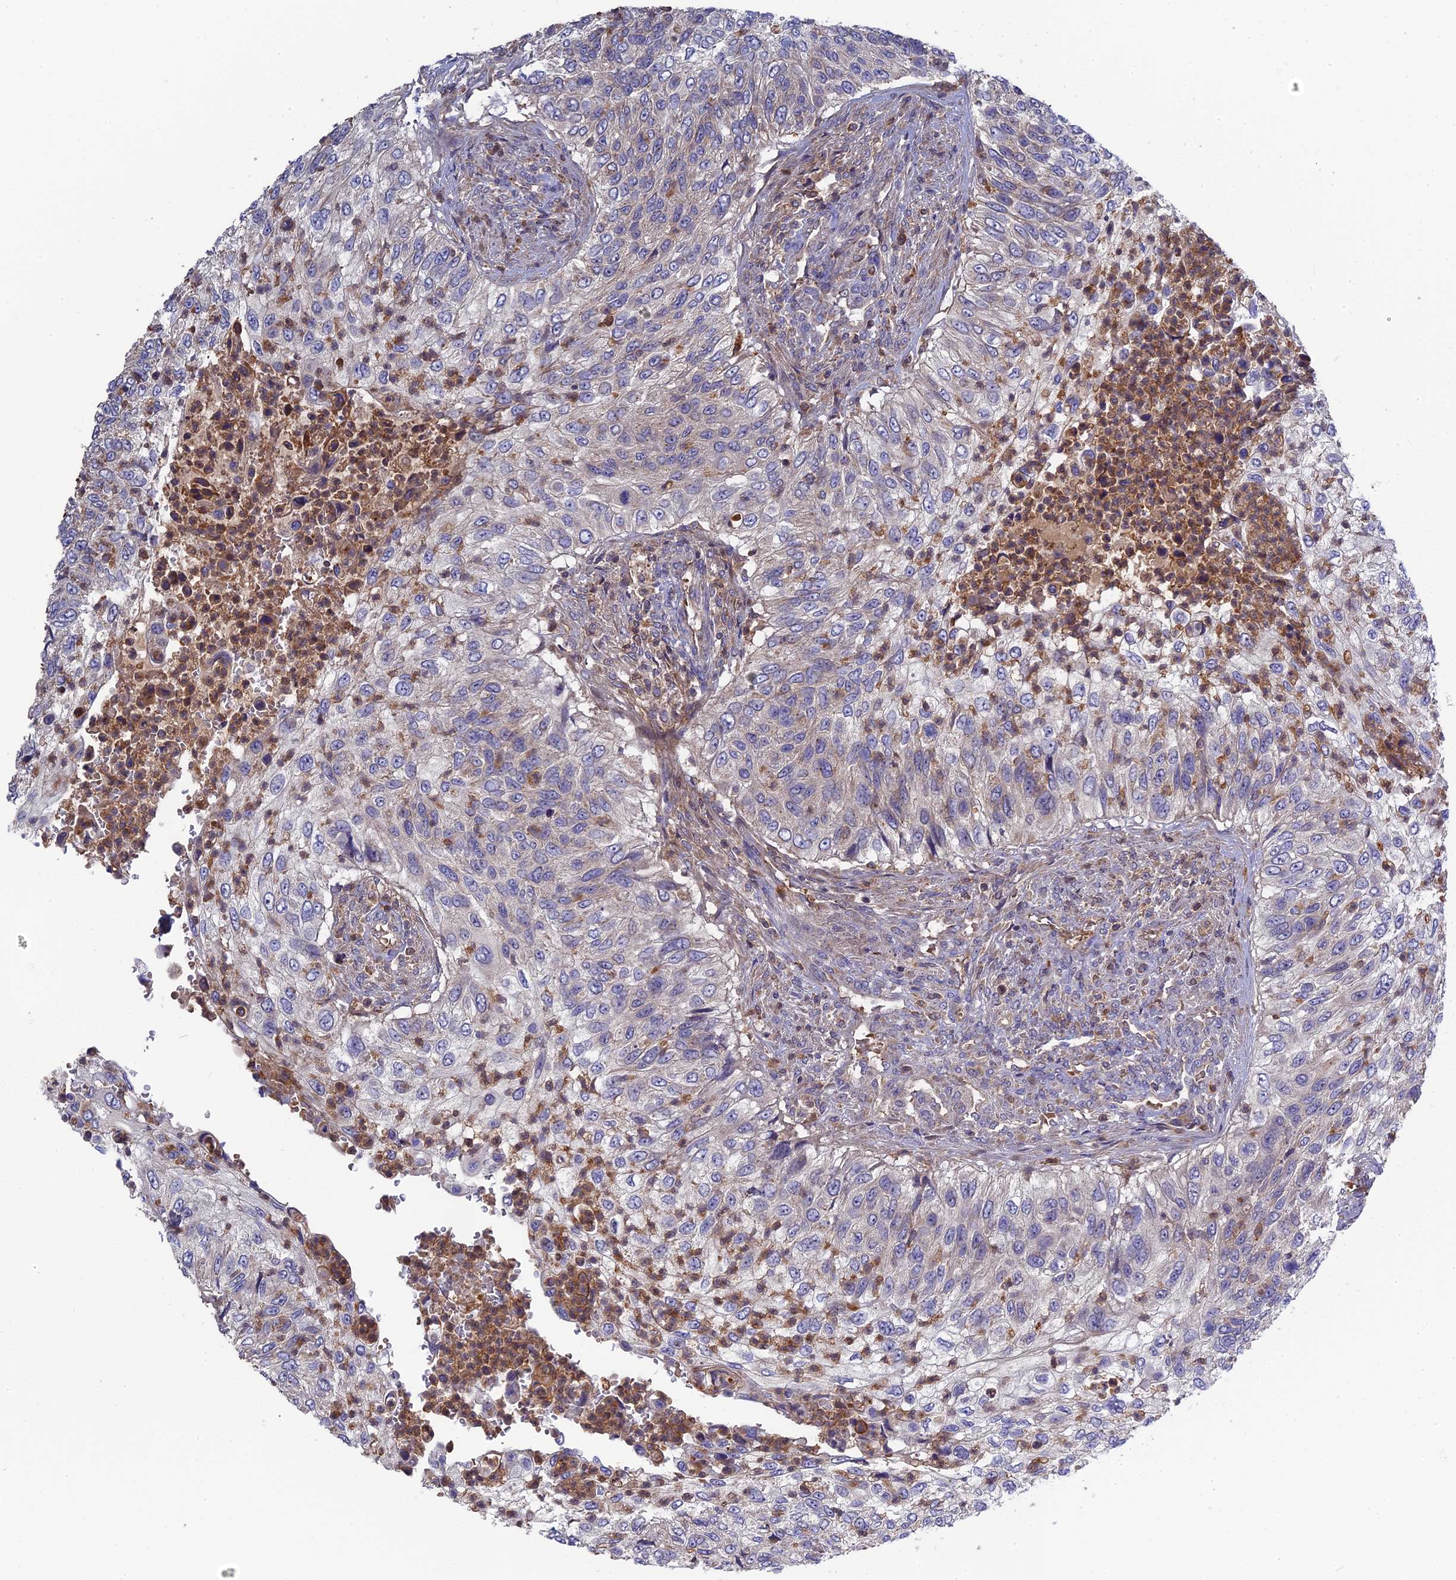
{"staining": {"intensity": "negative", "quantity": "none", "location": "none"}, "tissue": "urothelial cancer", "cell_type": "Tumor cells", "image_type": "cancer", "snomed": [{"axis": "morphology", "description": "Urothelial carcinoma, High grade"}, {"axis": "topography", "description": "Urinary bladder"}], "caption": "High power microscopy image of an immunohistochemistry (IHC) micrograph of urothelial carcinoma (high-grade), revealing no significant expression in tumor cells. (DAB (3,3'-diaminobenzidine) immunohistochemistry with hematoxylin counter stain).", "gene": "RPIA", "patient": {"sex": "female", "age": 60}}